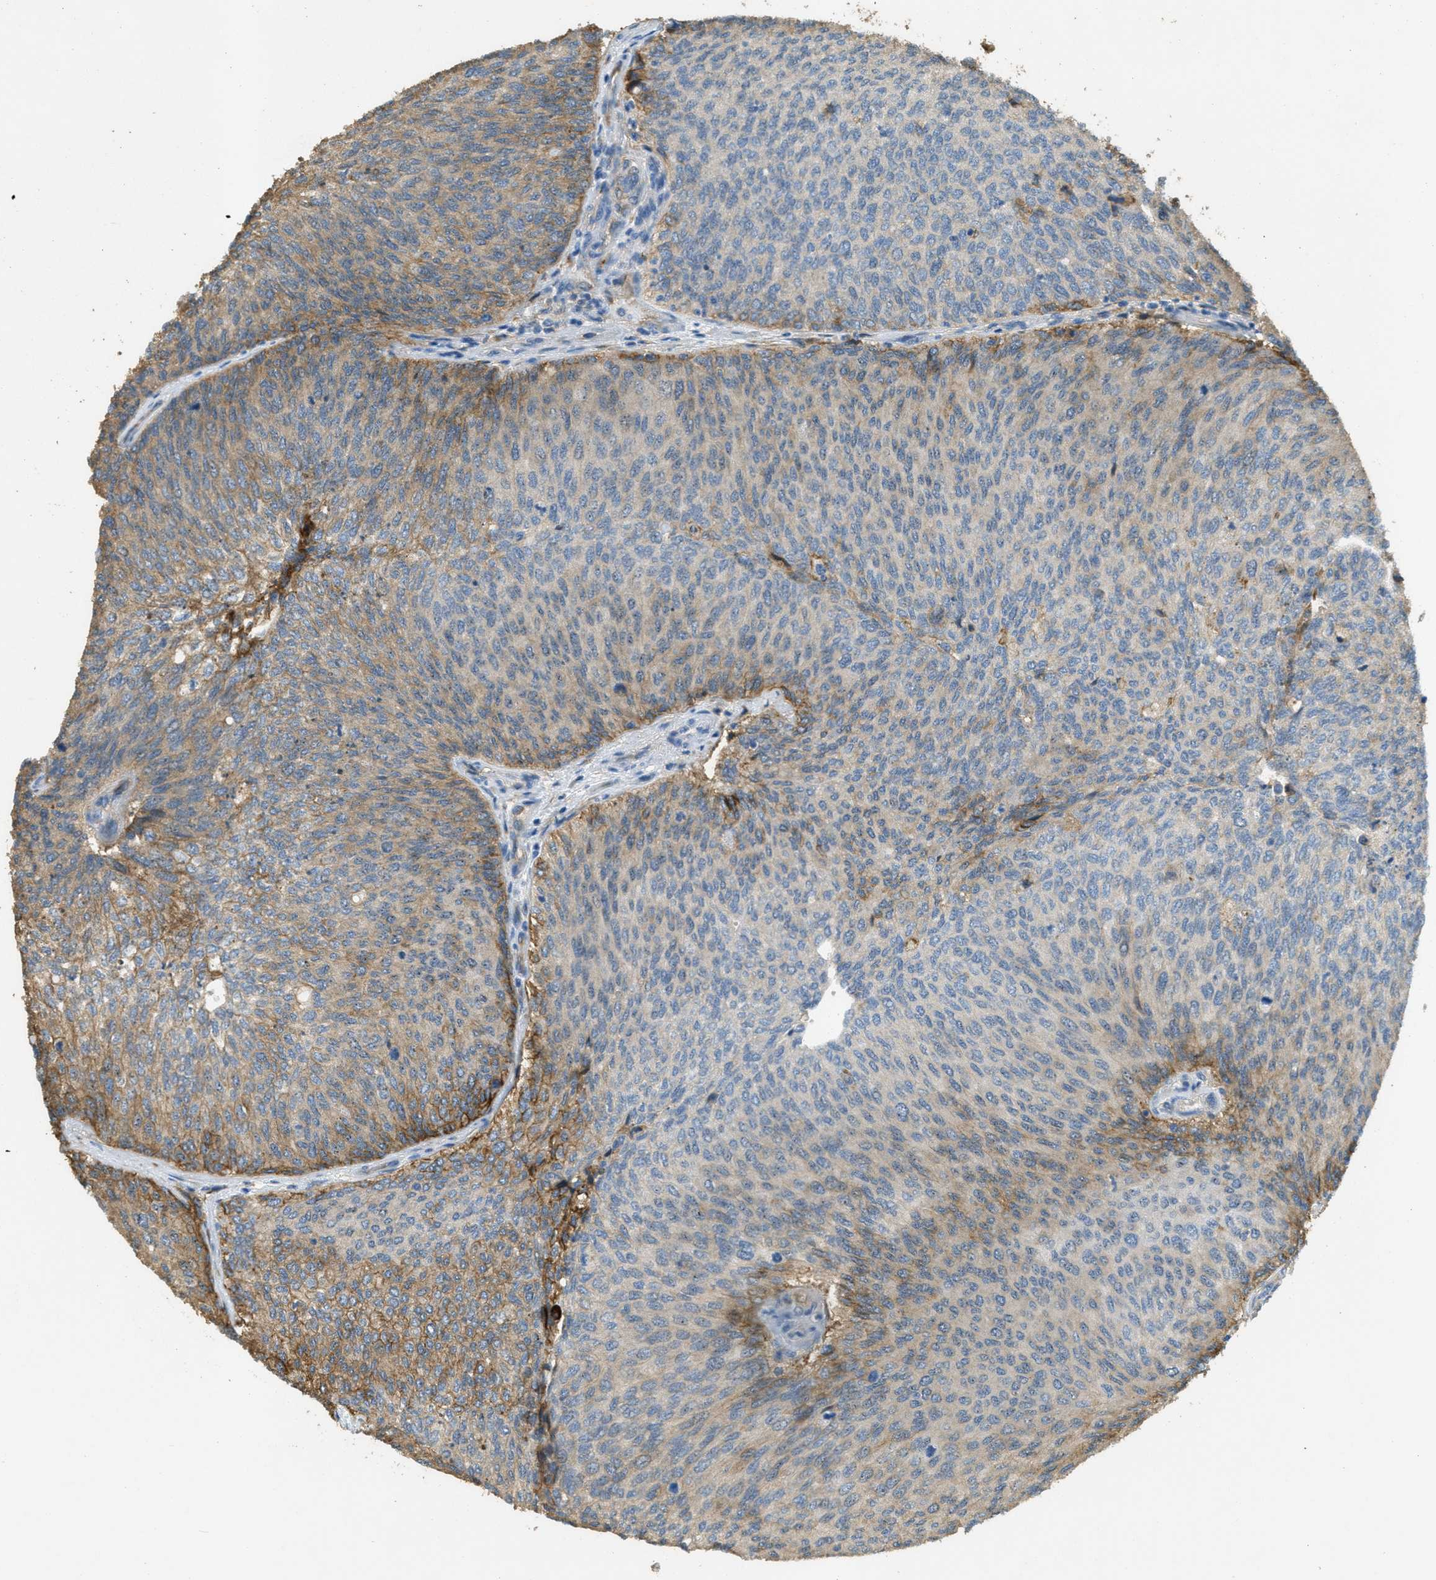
{"staining": {"intensity": "moderate", "quantity": "<25%", "location": "cytoplasmic/membranous"}, "tissue": "urothelial cancer", "cell_type": "Tumor cells", "image_type": "cancer", "snomed": [{"axis": "morphology", "description": "Urothelial carcinoma, Low grade"}, {"axis": "topography", "description": "Urinary bladder"}], "caption": "An image showing moderate cytoplasmic/membranous positivity in approximately <25% of tumor cells in urothelial cancer, as visualized by brown immunohistochemical staining.", "gene": "OSMR", "patient": {"sex": "female", "age": 79}}